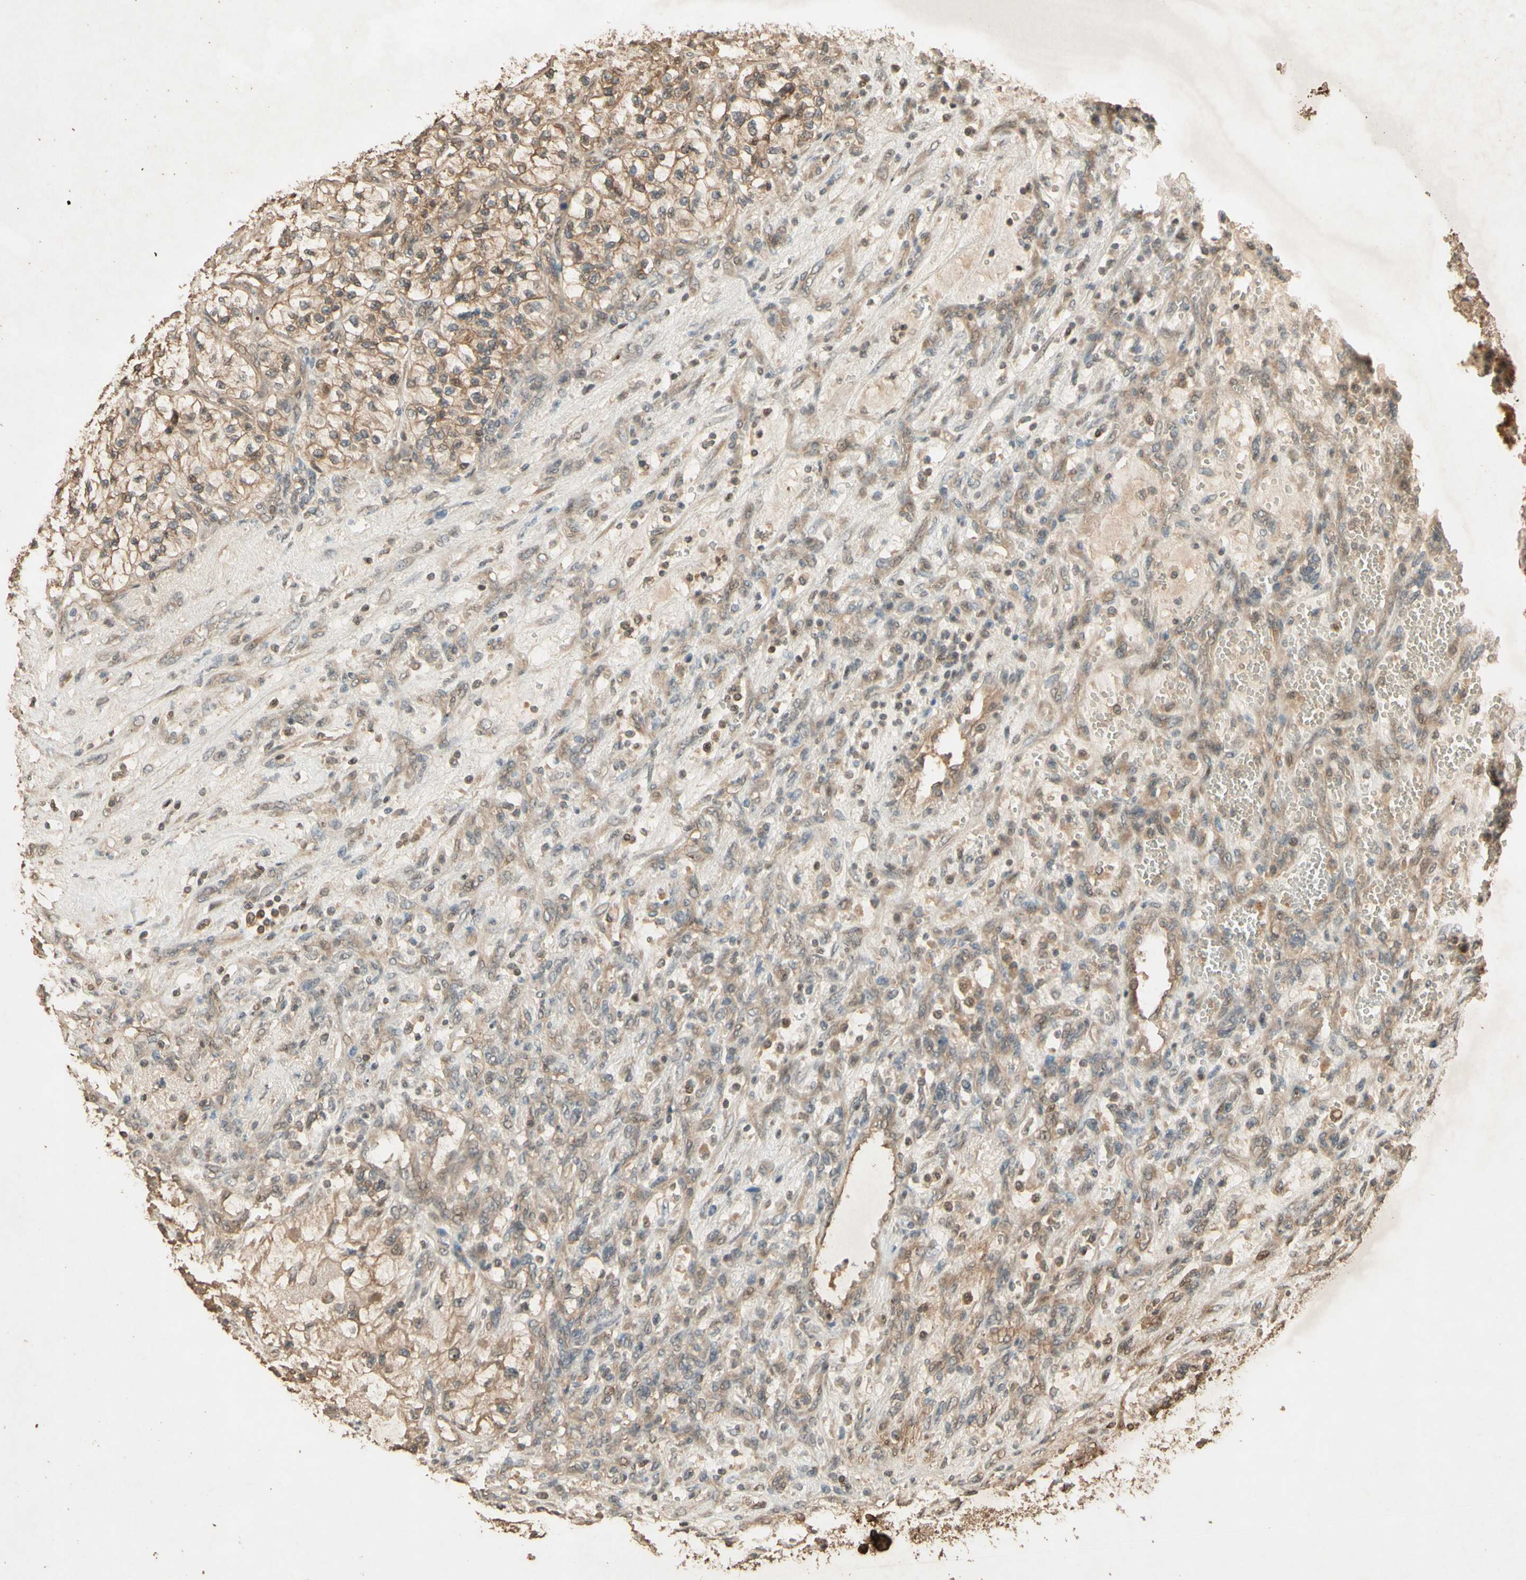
{"staining": {"intensity": "moderate", "quantity": ">75%", "location": "cytoplasmic/membranous"}, "tissue": "renal cancer", "cell_type": "Tumor cells", "image_type": "cancer", "snomed": [{"axis": "morphology", "description": "Adenocarcinoma, NOS"}, {"axis": "topography", "description": "Kidney"}], "caption": "Human adenocarcinoma (renal) stained with a brown dye displays moderate cytoplasmic/membranous positive expression in about >75% of tumor cells.", "gene": "SMAD9", "patient": {"sex": "female", "age": 57}}